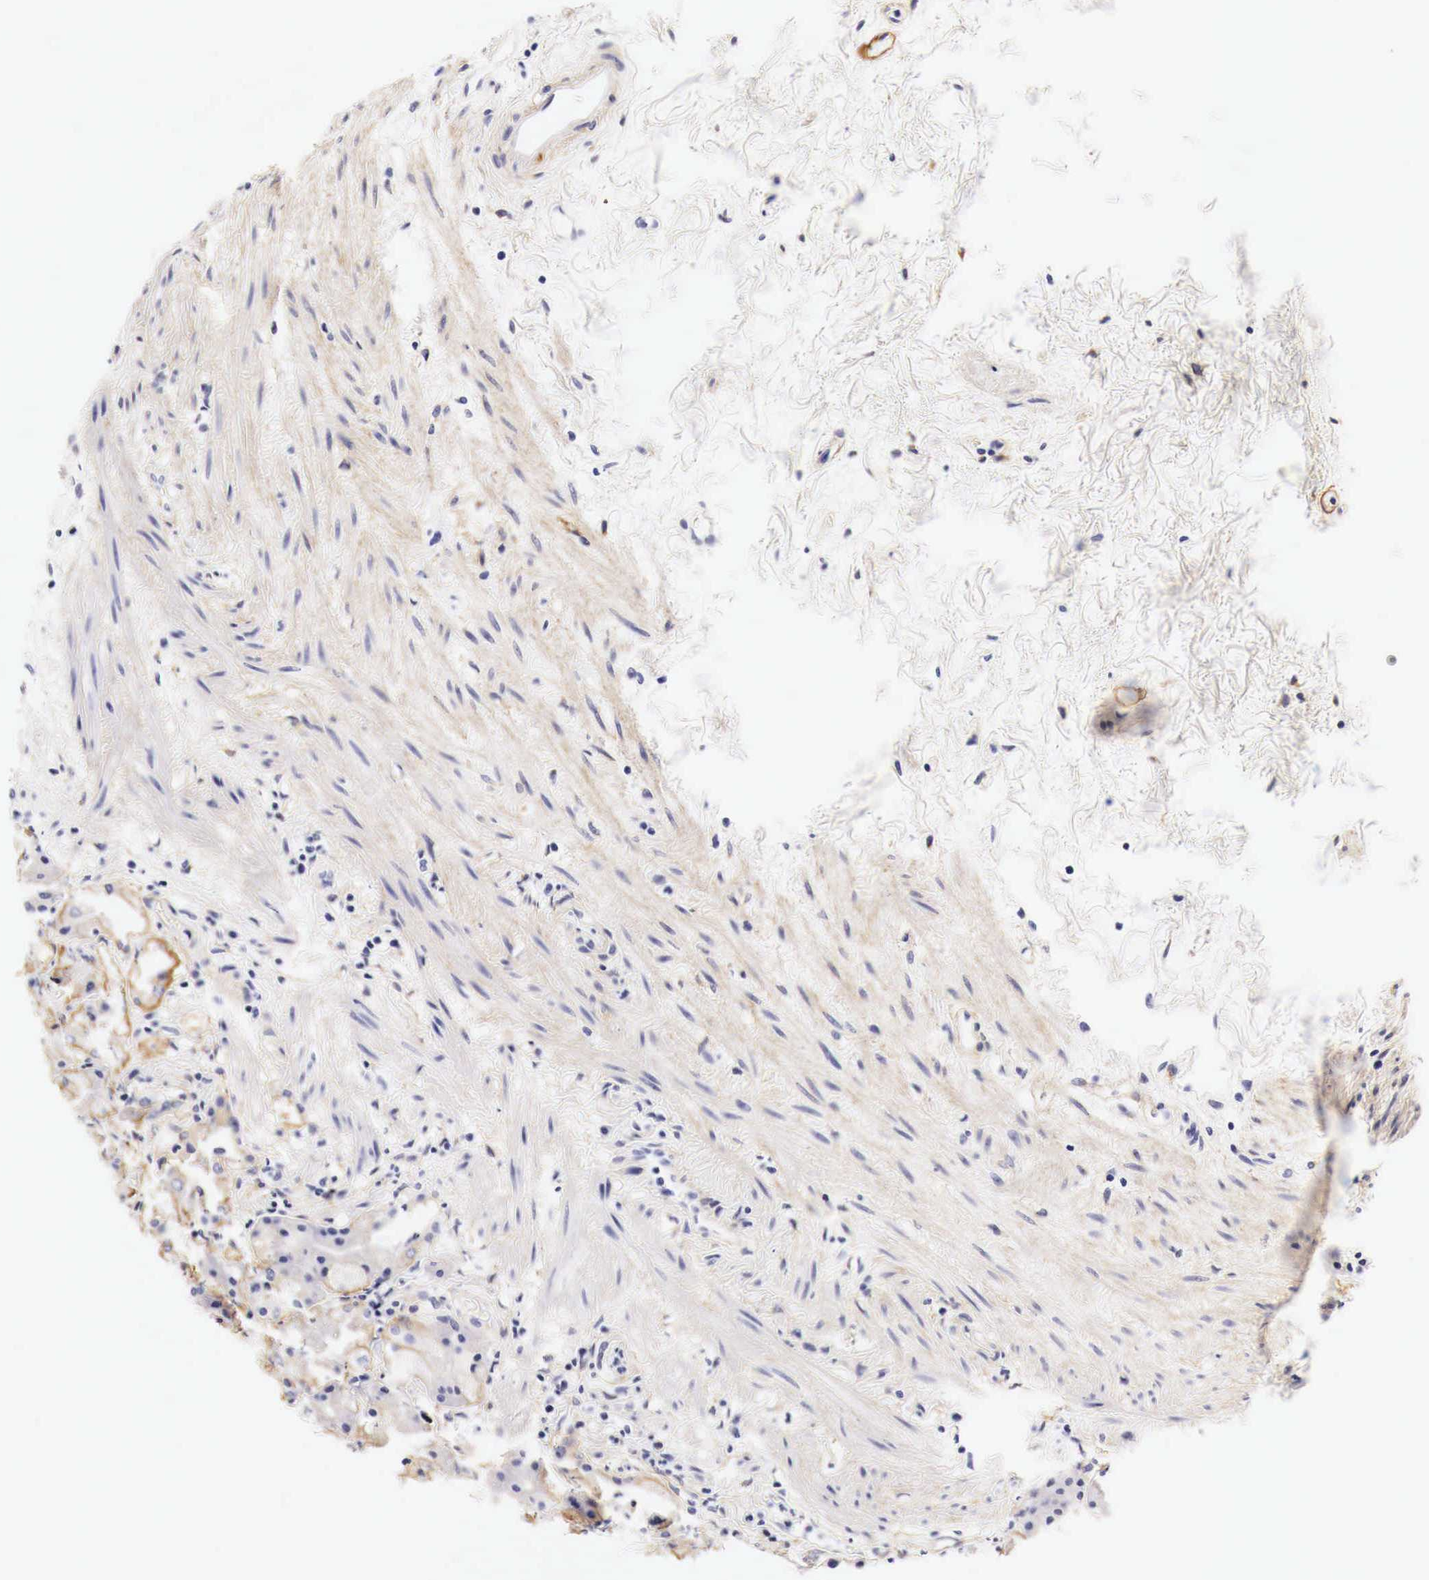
{"staining": {"intensity": "weak", "quantity": "25%-75%", "location": "cytoplasmic/membranous"}, "tissue": "stomach", "cell_type": "Glandular cells", "image_type": "normal", "snomed": [{"axis": "morphology", "description": "Normal tissue, NOS"}, {"axis": "topography", "description": "Stomach, upper"}], "caption": "IHC of benign human stomach reveals low levels of weak cytoplasmic/membranous staining in approximately 25%-75% of glandular cells.", "gene": "EGFR", "patient": {"sex": "female", "age": 75}}